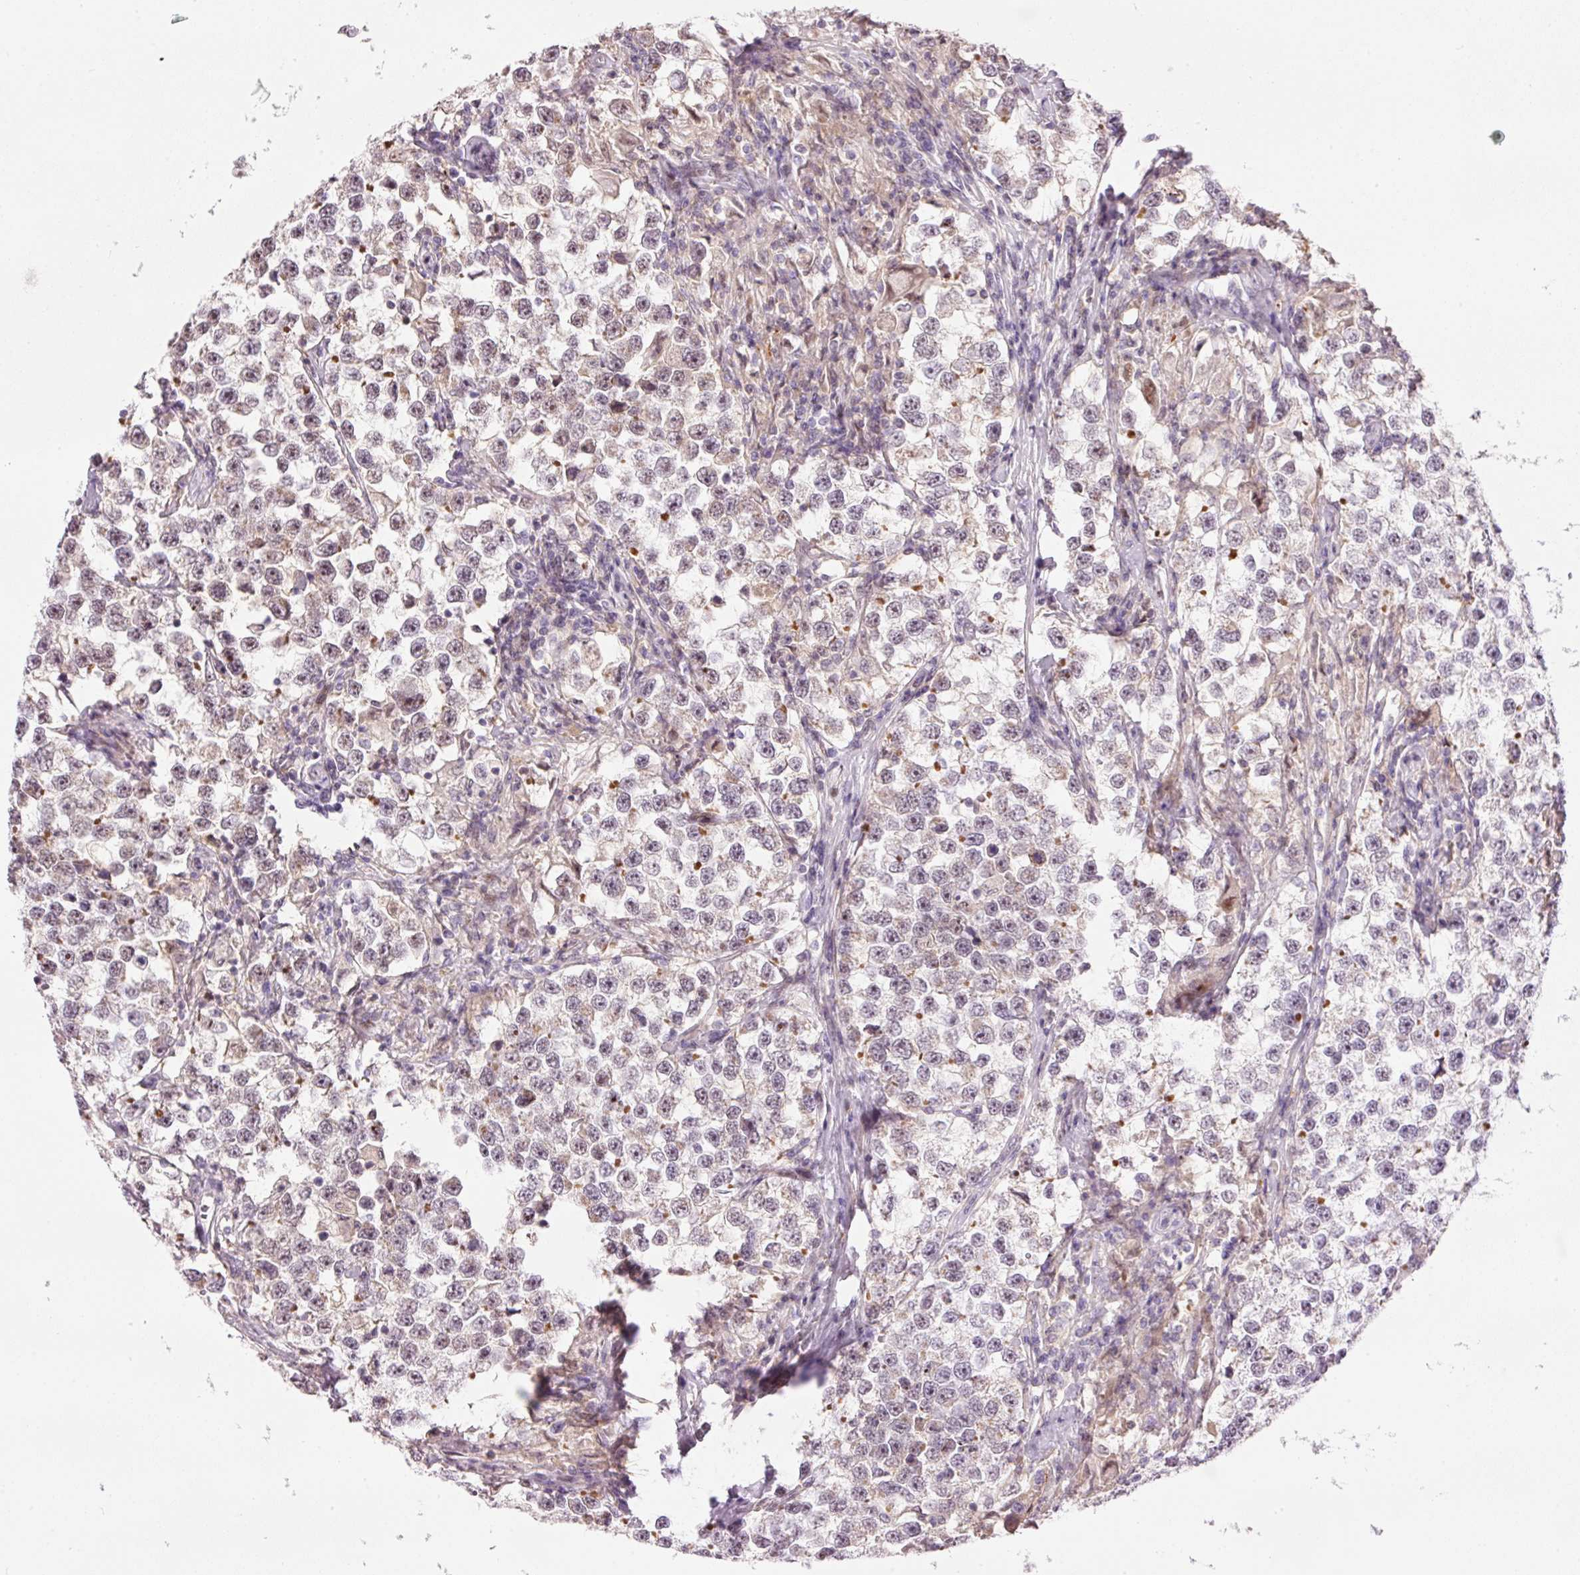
{"staining": {"intensity": "weak", "quantity": "25%-75%", "location": "nuclear"}, "tissue": "testis cancer", "cell_type": "Tumor cells", "image_type": "cancer", "snomed": [{"axis": "morphology", "description": "Seminoma, NOS"}, {"axis": "topography", "description": "Testis"}], "caption": "Testis cancer (seminoma) stained with a protein marker exhibits weak staining in tumor cells.", "gene": "HNF1A", "patient": {"sex": "male", "age": 46}}